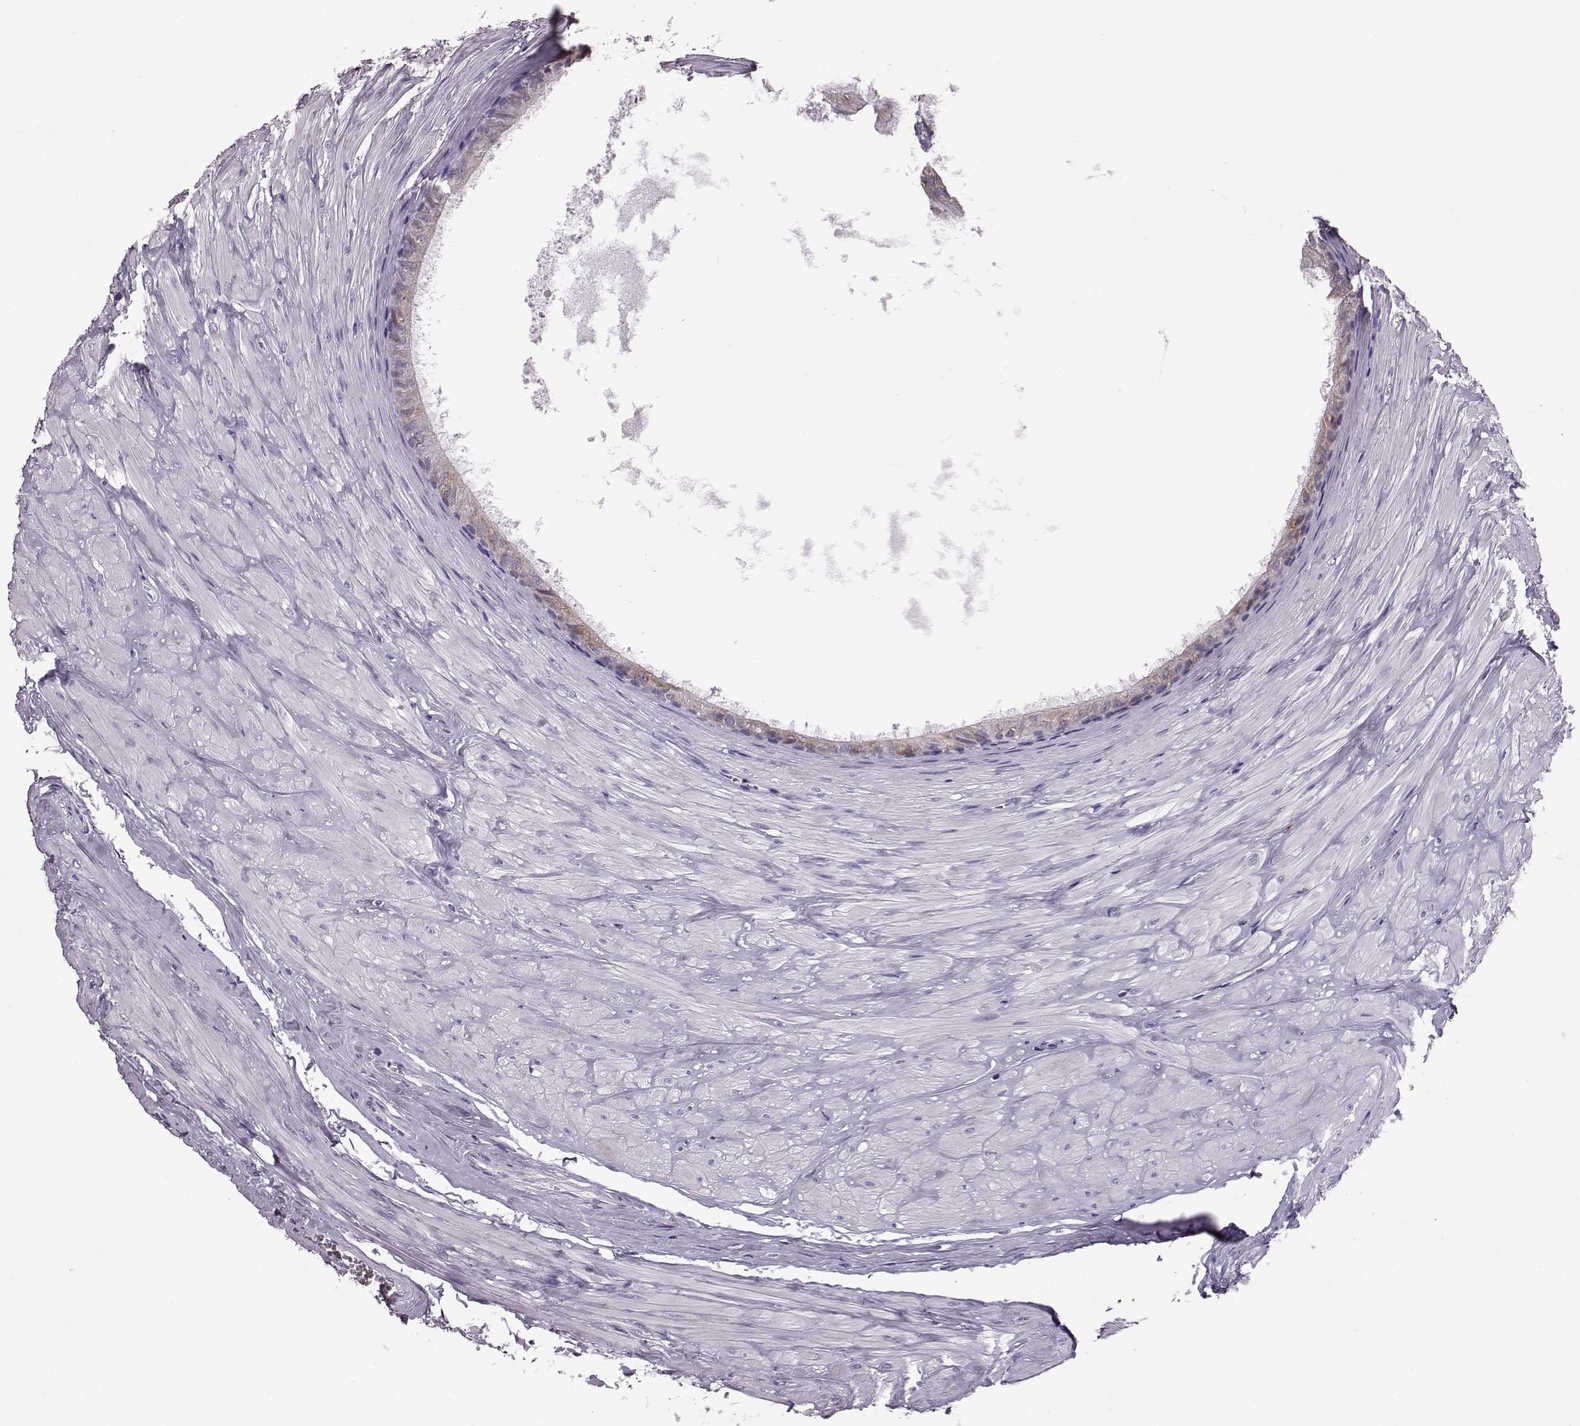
{"staining": {"intensity": "moderate", "quantity": "<25%", "location": "cytoplasmic/membranous"}, "tissue": "epididymis", "cell_type": "Glandular cells", "image_type": "normal", "snomed": [{"axis": "morphology", "description": "Normal tissue, NOS"}, {"axis": "topography", "description": "Epididymis"}], "caption": "Immunohistochemical staining of normal human epididymis shows moderate cytoplasmic/membranous protein expression in approximately <25% of glandular cells. (DAB (3,3'-diaminobenzidine) IHC, brown staining for protein, blue staining for nuclei).", "gene": "ELOVL5", "patient": {"sex": "male", "age": 37}}